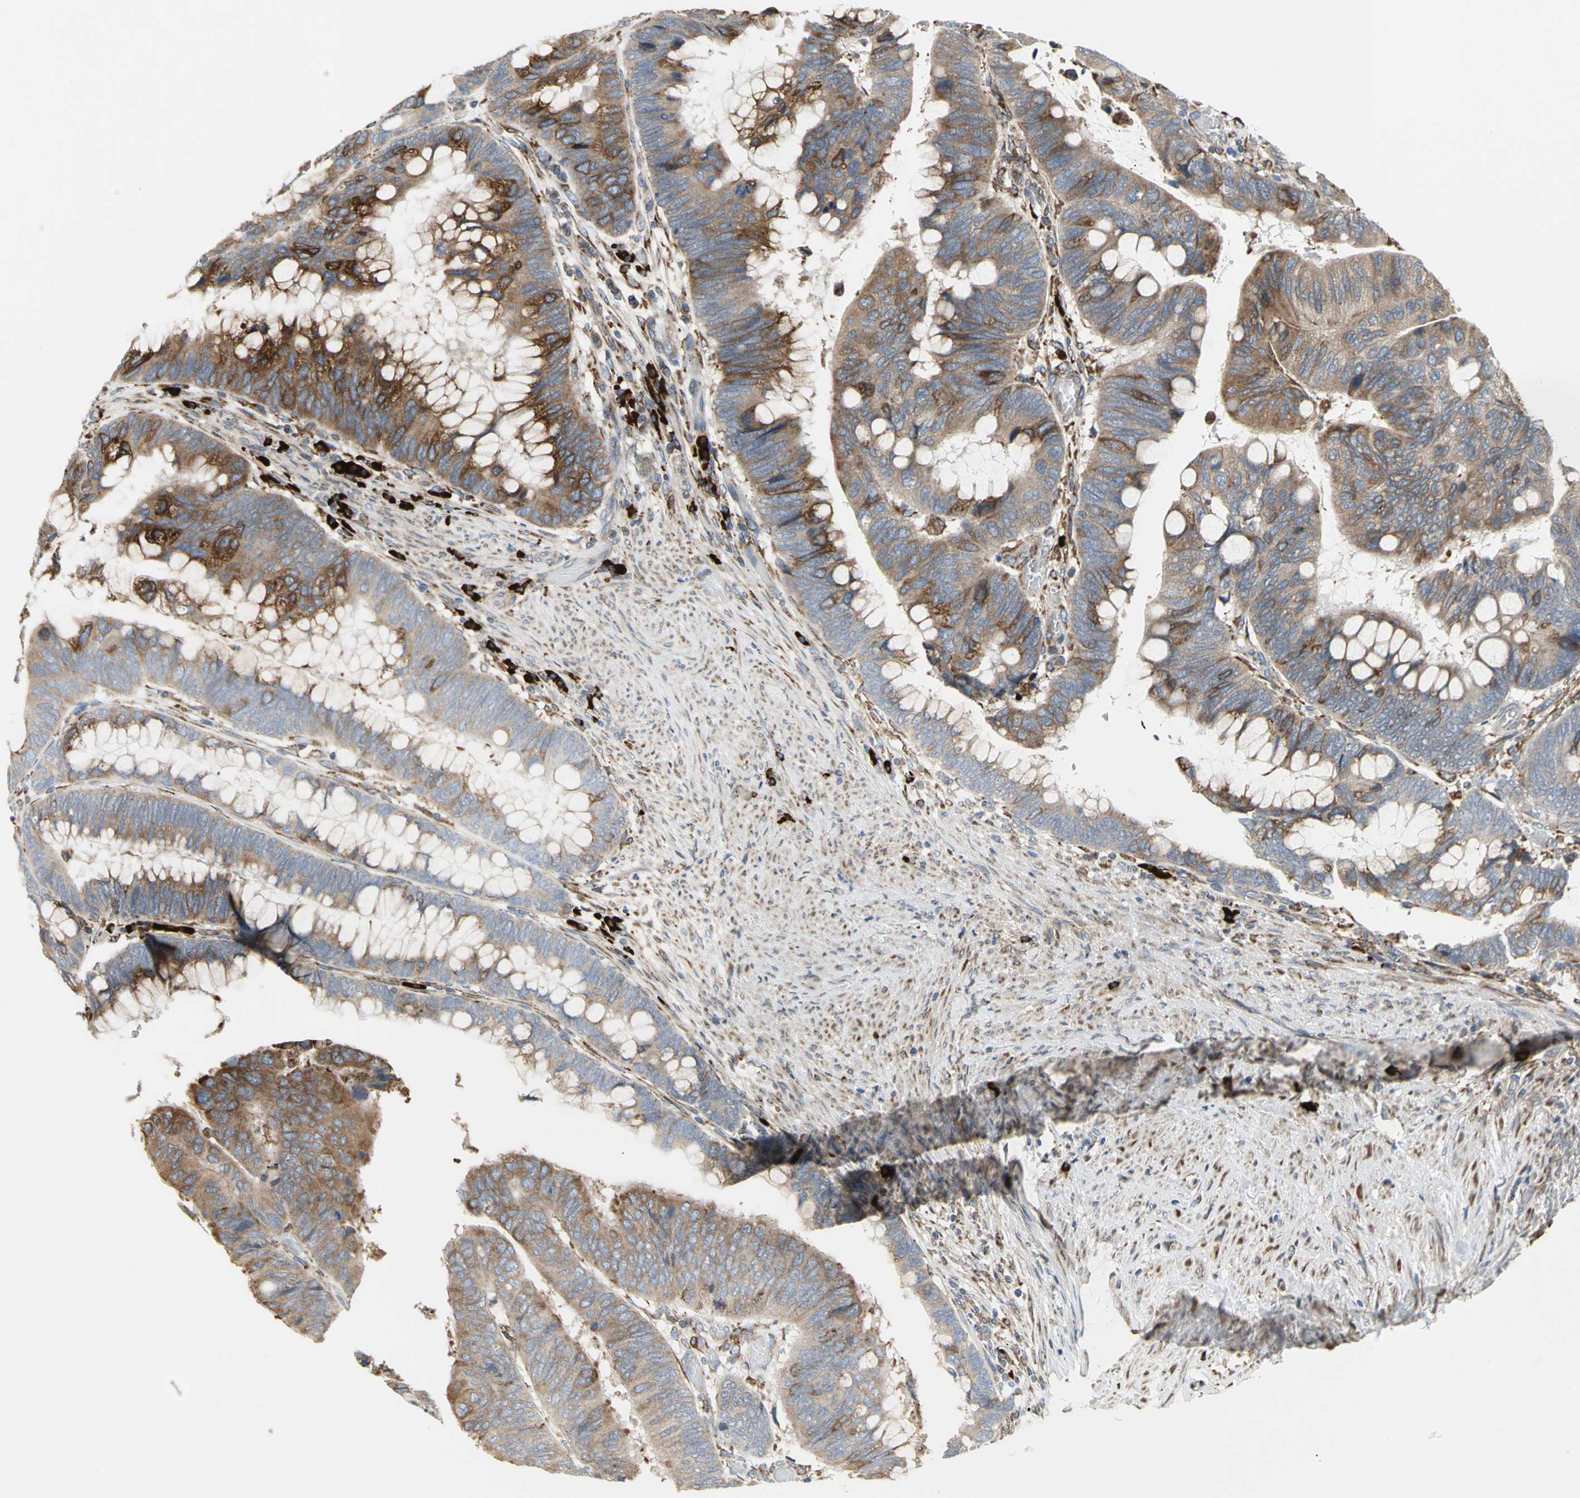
{"staining": {"intensity": "moderate", "quantity": ">75%", "location": "cytoplasmic/membranous"}, "tissue": "colorectal cancer", "cell_type": "Tumor cells", "image_type": "cancer", "snomed": [{"axis": "morphology", "description": "Normal tissue, NOS"}, {"axis": "morphology", "description": "Adenocarcinoma, NOS"}, {"axis": "topography", "description": "Rectum"}], "caption": "Immunohistochemical staining of human adenocarcinoma (colorectal) exhibits moderate cytoplasmic/membranous protein expression in approximately >75% of tumor cells.", "gene": "SDF2L1", "patient": {"sex": "male", "age": 92}}